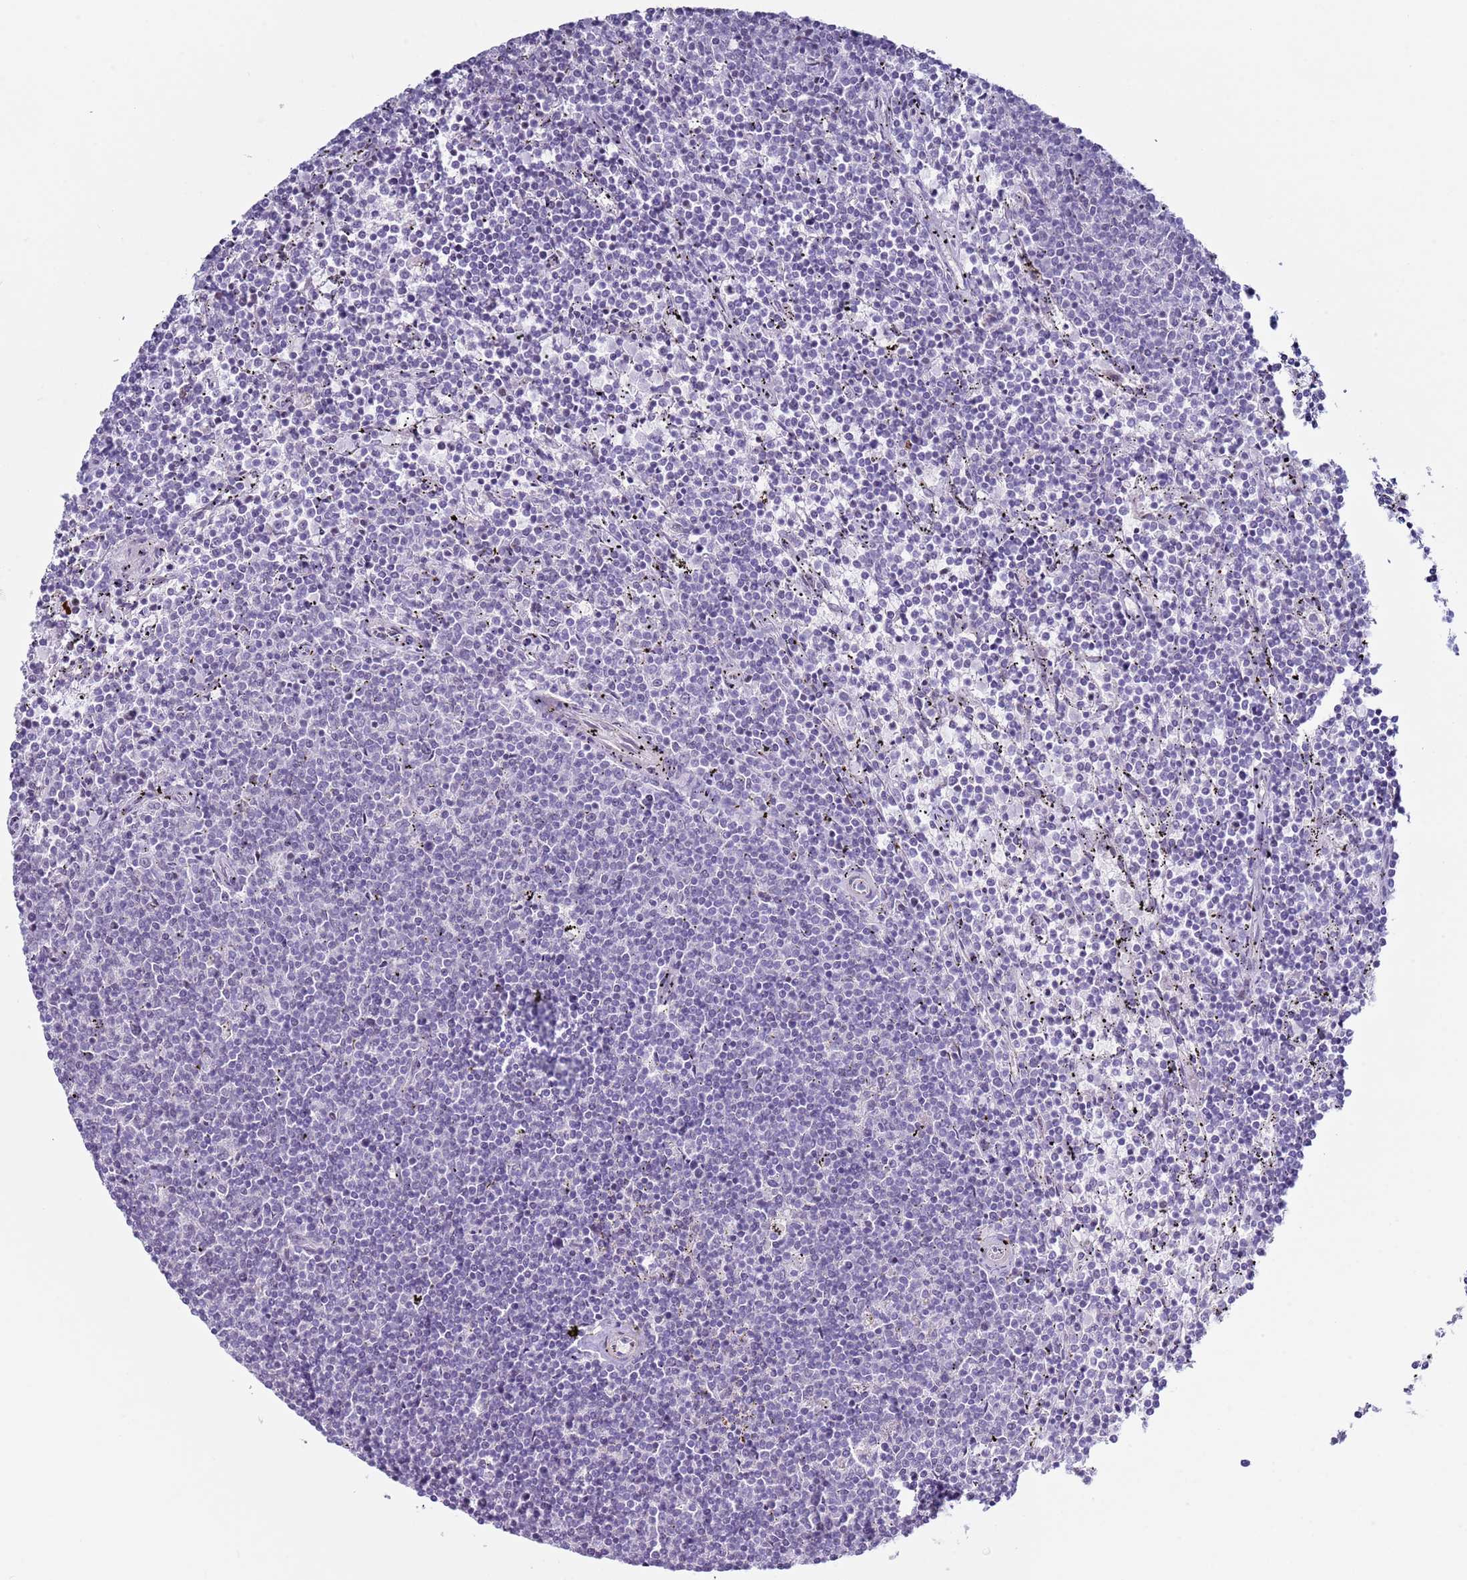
{"staining": {"intensity": "negative", "quantity": "none", "location": "none"}, "tissue": "lymphoma", "cell_type": "Tumor cells", "image_type": "cancer", "snomed": [{"axis": "morphology", "description": "Malignant lymphoma, non-Hodgkin's type, Low grade"}, {"axis": "topography", "description": "Spleen"}], "caption": "Immunohistochemical staining of human lymphoma shows no significant staining in tumor cells.", "gene": "NPAP1", "patient": {"sex": "female", "age": 50}}